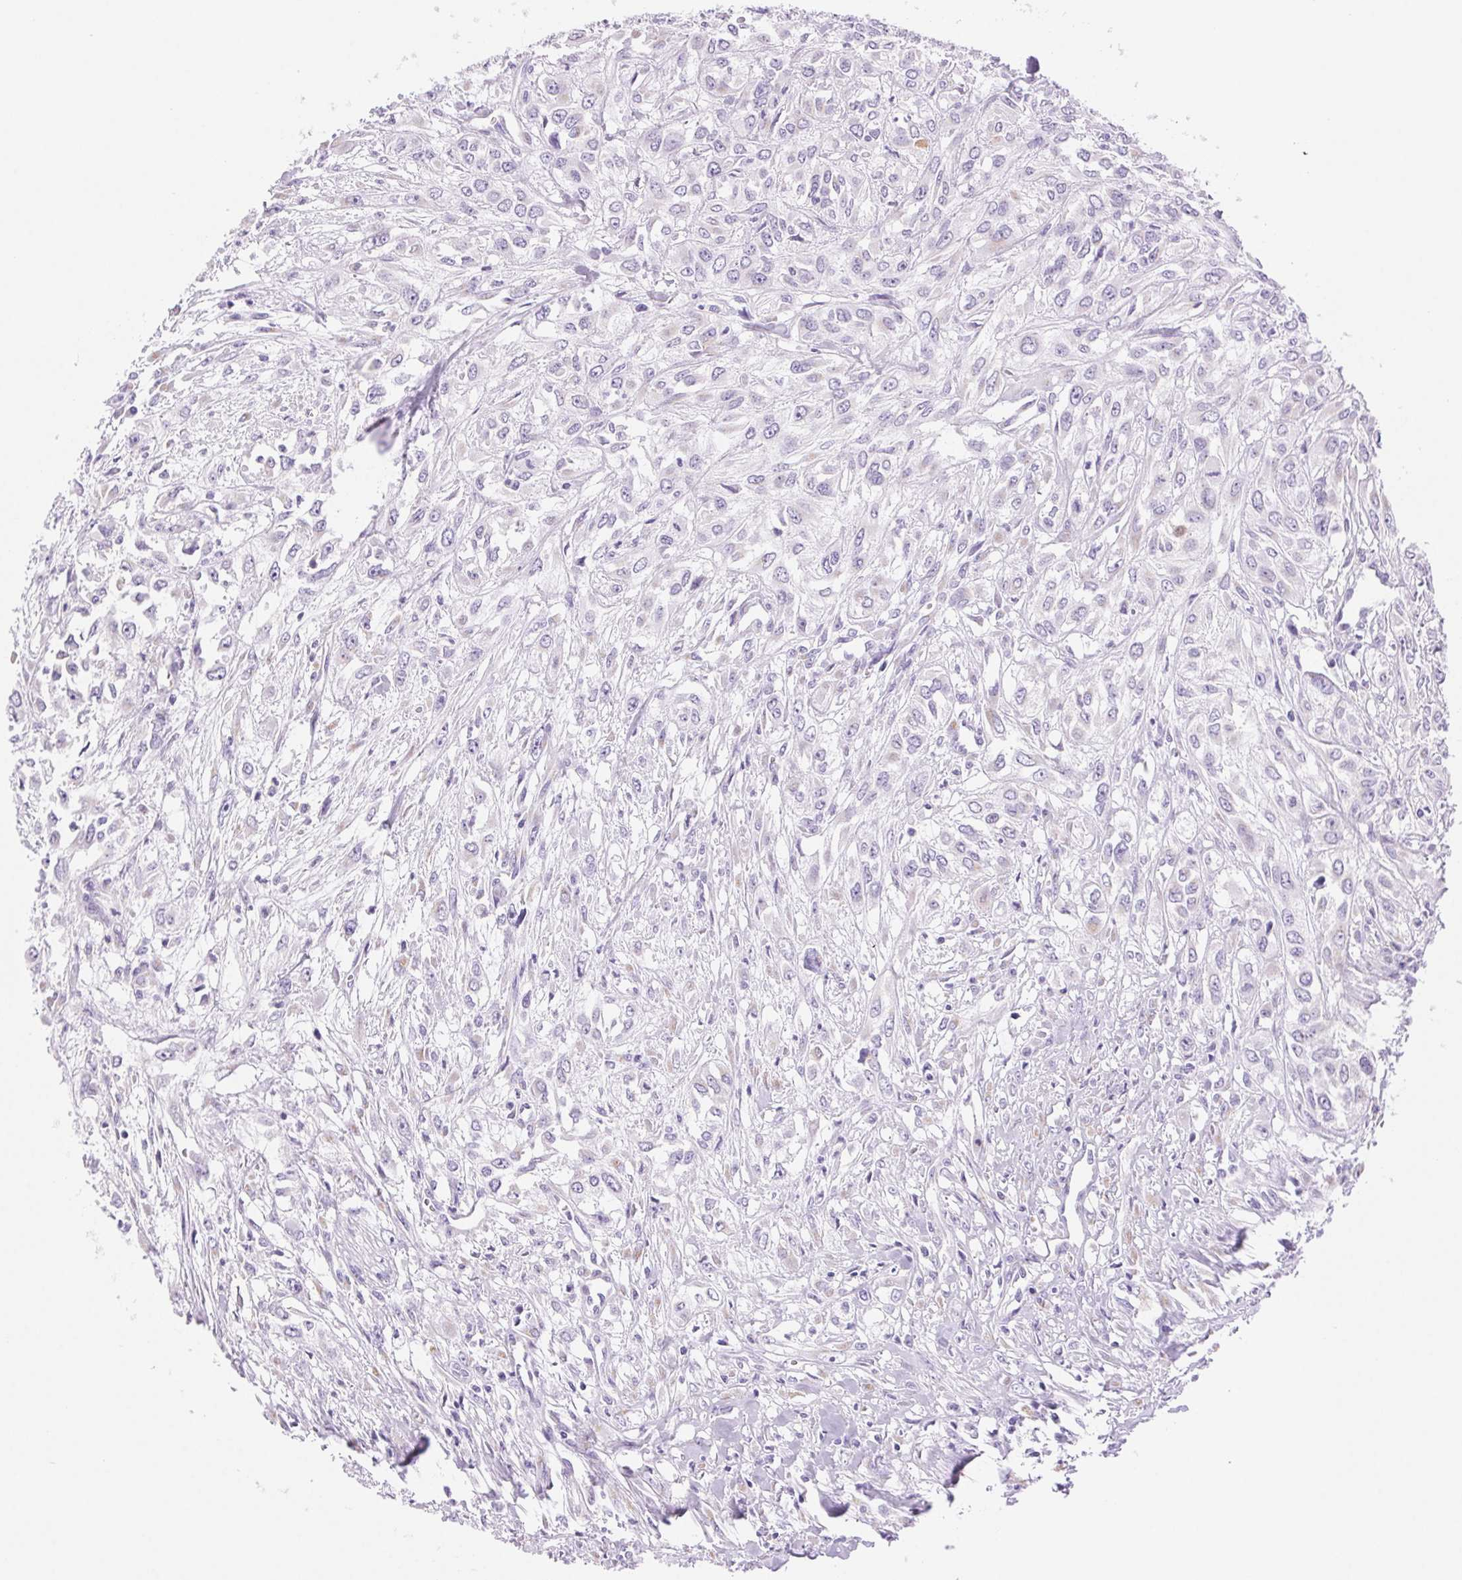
{"staining": {"intensity": "negative", "quantity": "none", "location": "none"}, "tissue": "urothelial cancer", "cell_type": "Tumor cells", "image_type": "cancer", "snomed": [{"axis": "morphology", "description": "Urothelial carcinoma, High grade"}, {"axis": "topography", "description": "Urinary bladder"}], "caption": "The image shows no staining of tumor cells in high-grade urothelial carcinoma. Brightfield microscopy of immunohistochemistry (IHC) stained with DAB (brown) and hematoxylin (blue), captured at high magnification.", "gene": "SERPINB3", "patient": {"sex": "male", "age": 67}}